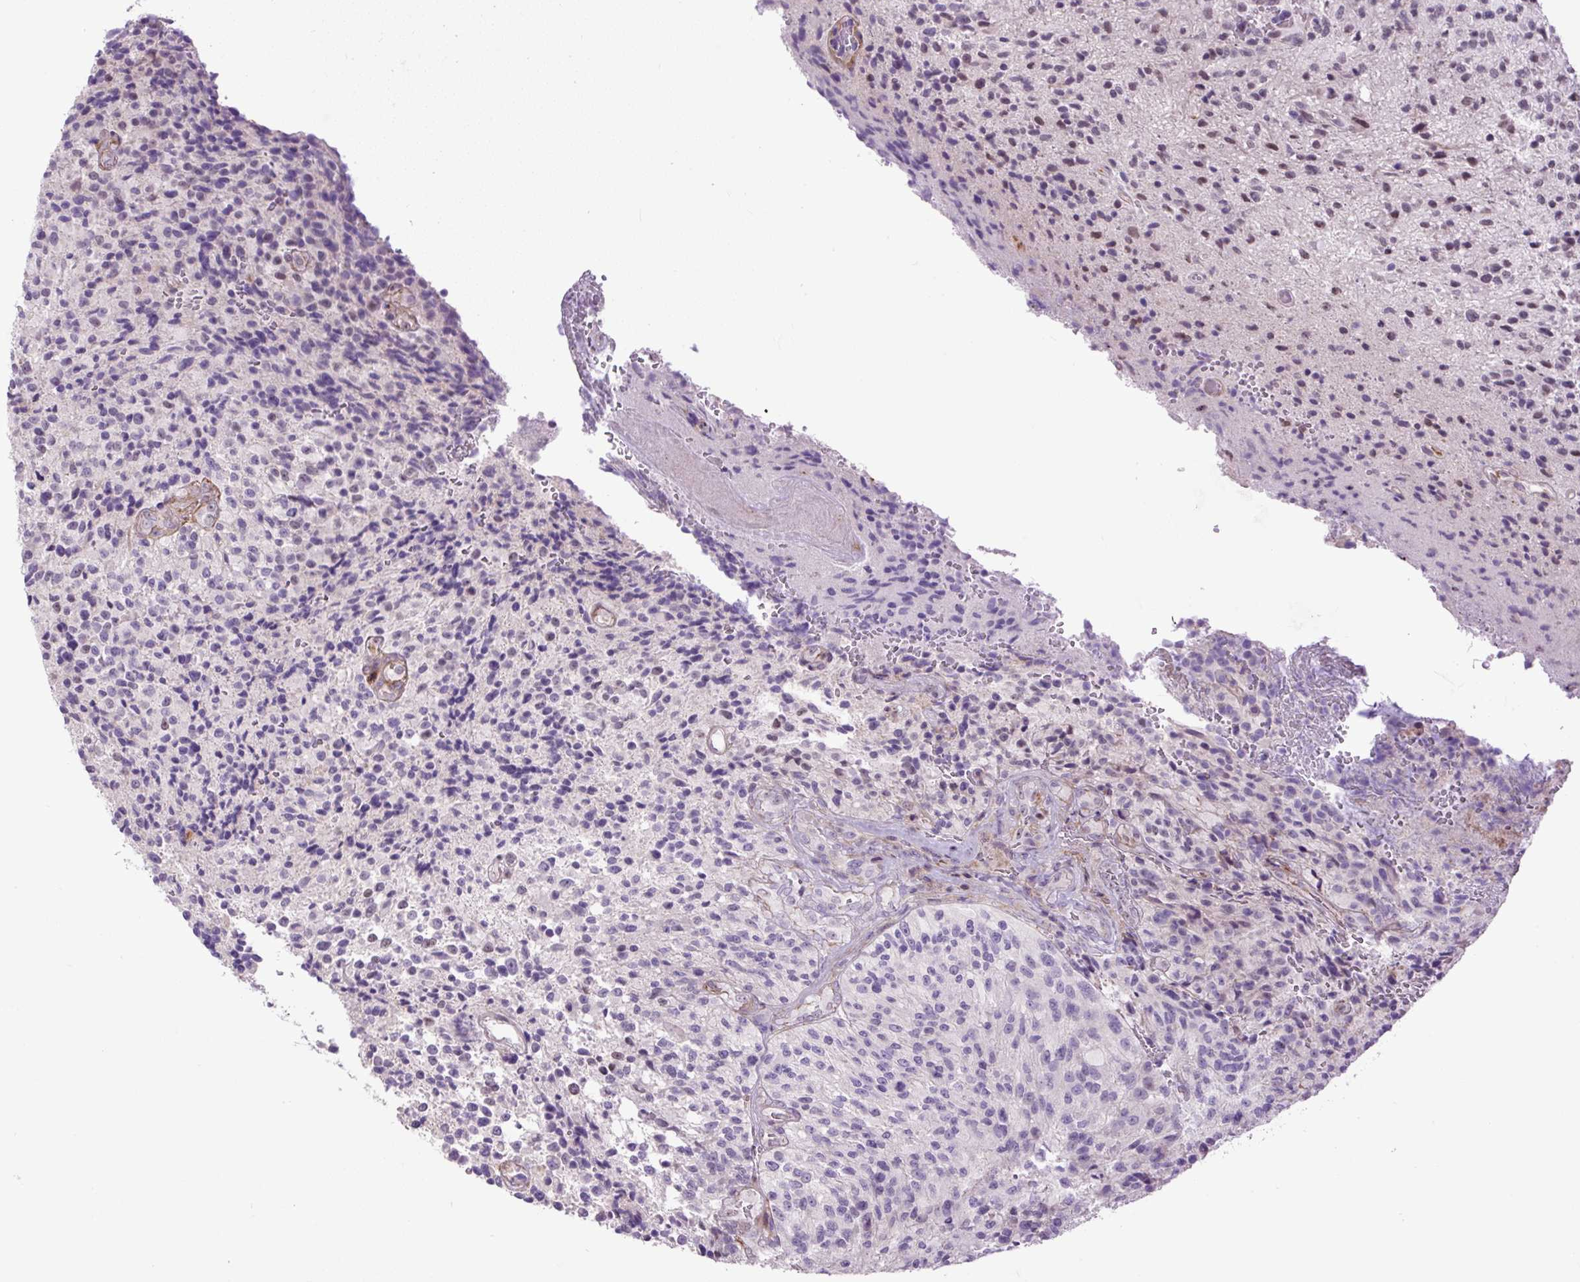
{"staining": {"intensity": "moderate", "quantity": "<25%", "location": "nuclear"}, "tissue": "glioma", "cell_type": "Tumor cells", "image_type": "cancer", "snomed": [{"axis": "morphology", "description": "Normal tissue, NOS"}, {"axis": "morphology", "description": "Glioma, malignant, High grade"}, {"axis": "topography", "description": "Cerebral cortex"}], "caption": "This image shows glioma stained with immunohistochemistry to label a protein in brown. The nuclear of tumor cells show moderate positivity for the protein. Nuclei are counter-stained blue.", "gene": "ZNF197", "patient": {"sex": "male", "age": 56}}